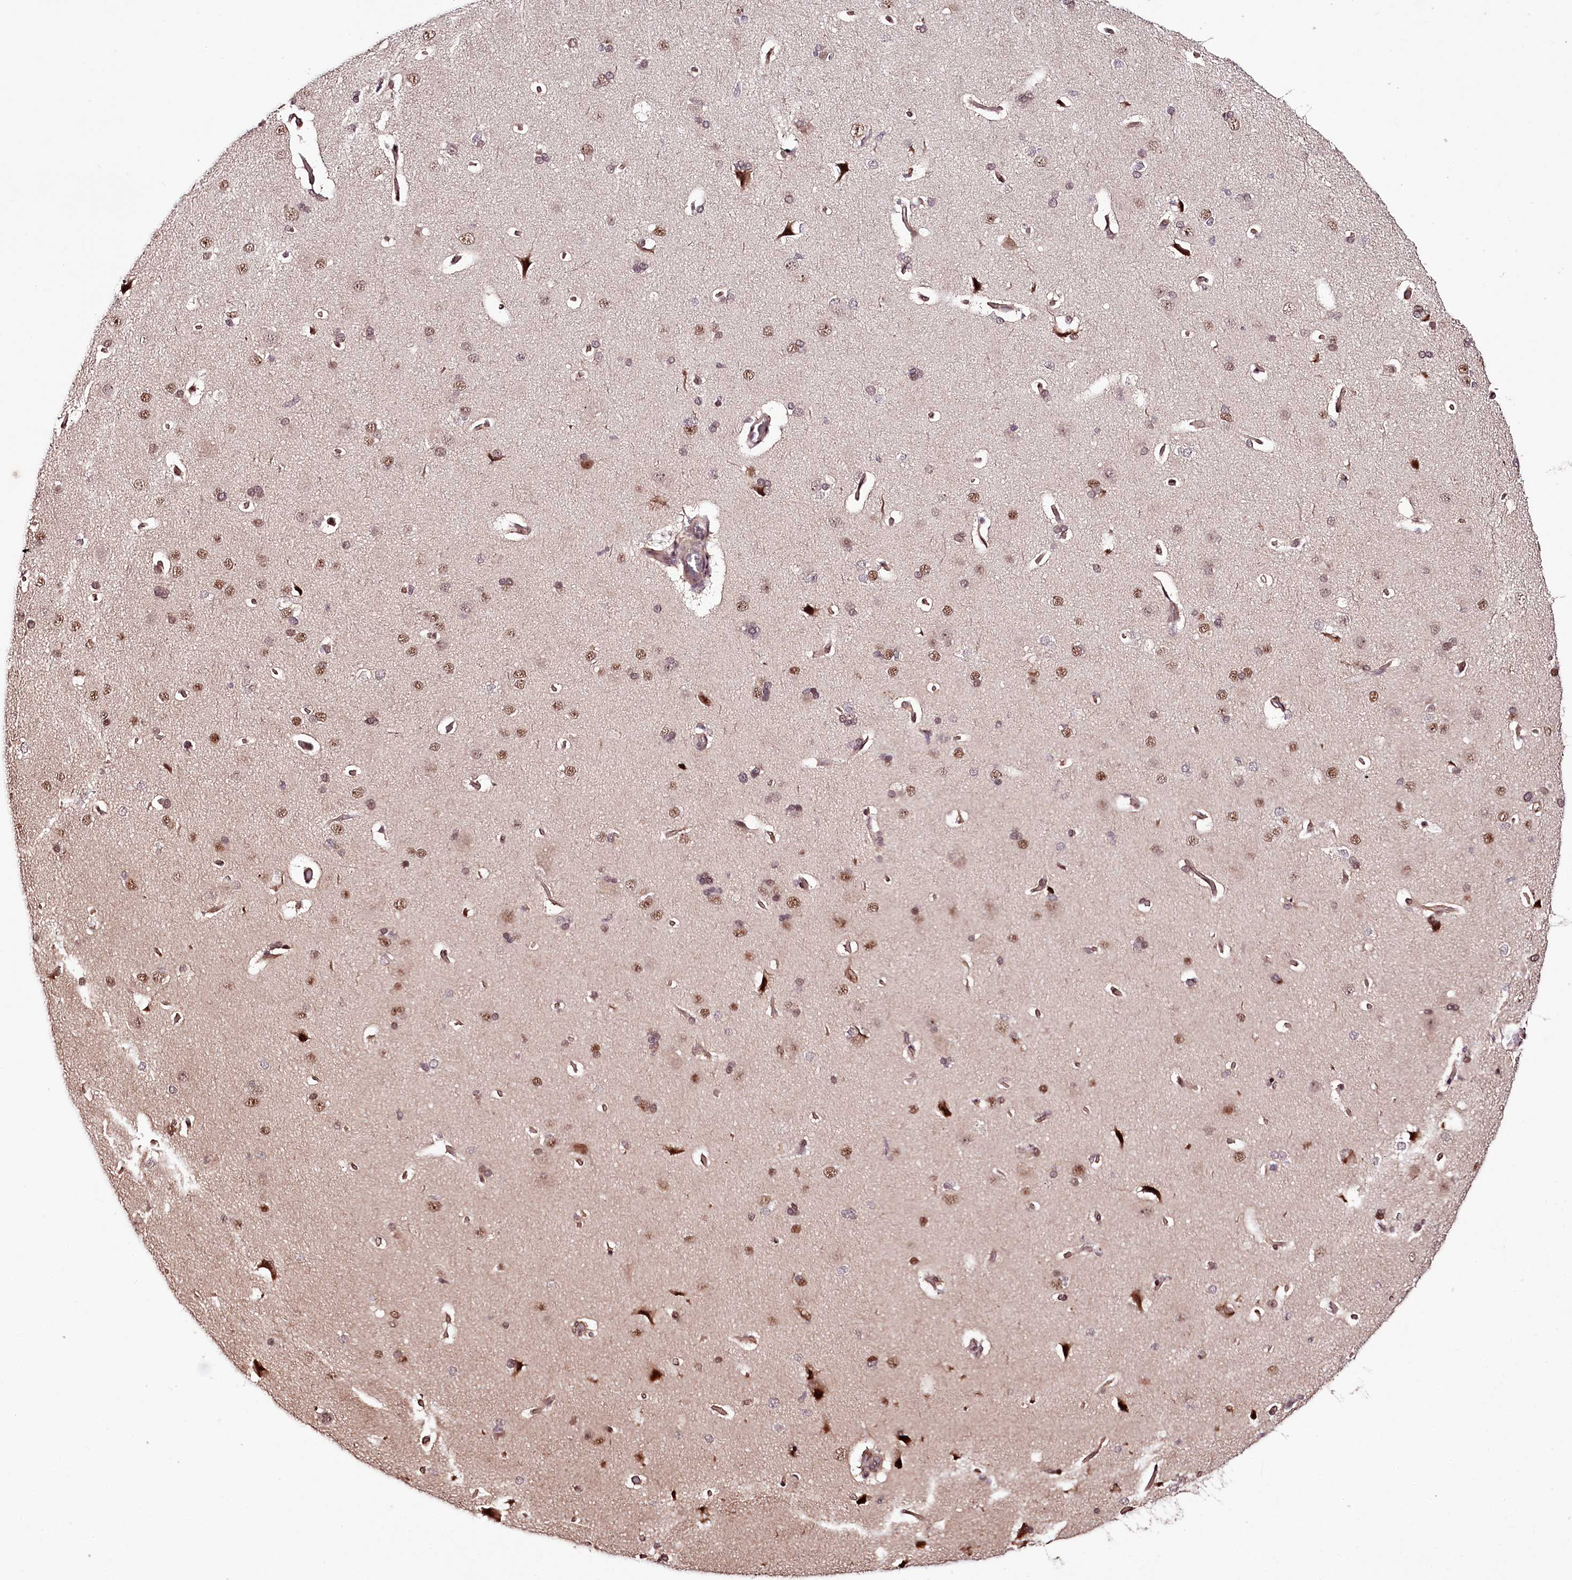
{"staining": {"intensity": "moderate", "quantity": ">75%", "location": "cytoplasmic/membranous,nuclear"}, "tissue": "cerebral cortex", "cell_type": "Endothelial cells", "image_type": "normal", "snomed": [{"axis": "morphology", "description": "Normal tissue, NOS"}, {"axis": "topography", "description": "Cerebral cortex"}], "caption": "This is a micrograph of IHC staining of benign cerebral cortex, which shows moderate staining in the cytoplasmic/membranous,nuclear of endothelial cells.", "gene": "TTC33", "patient": {"sex": "male", "age": 62}}